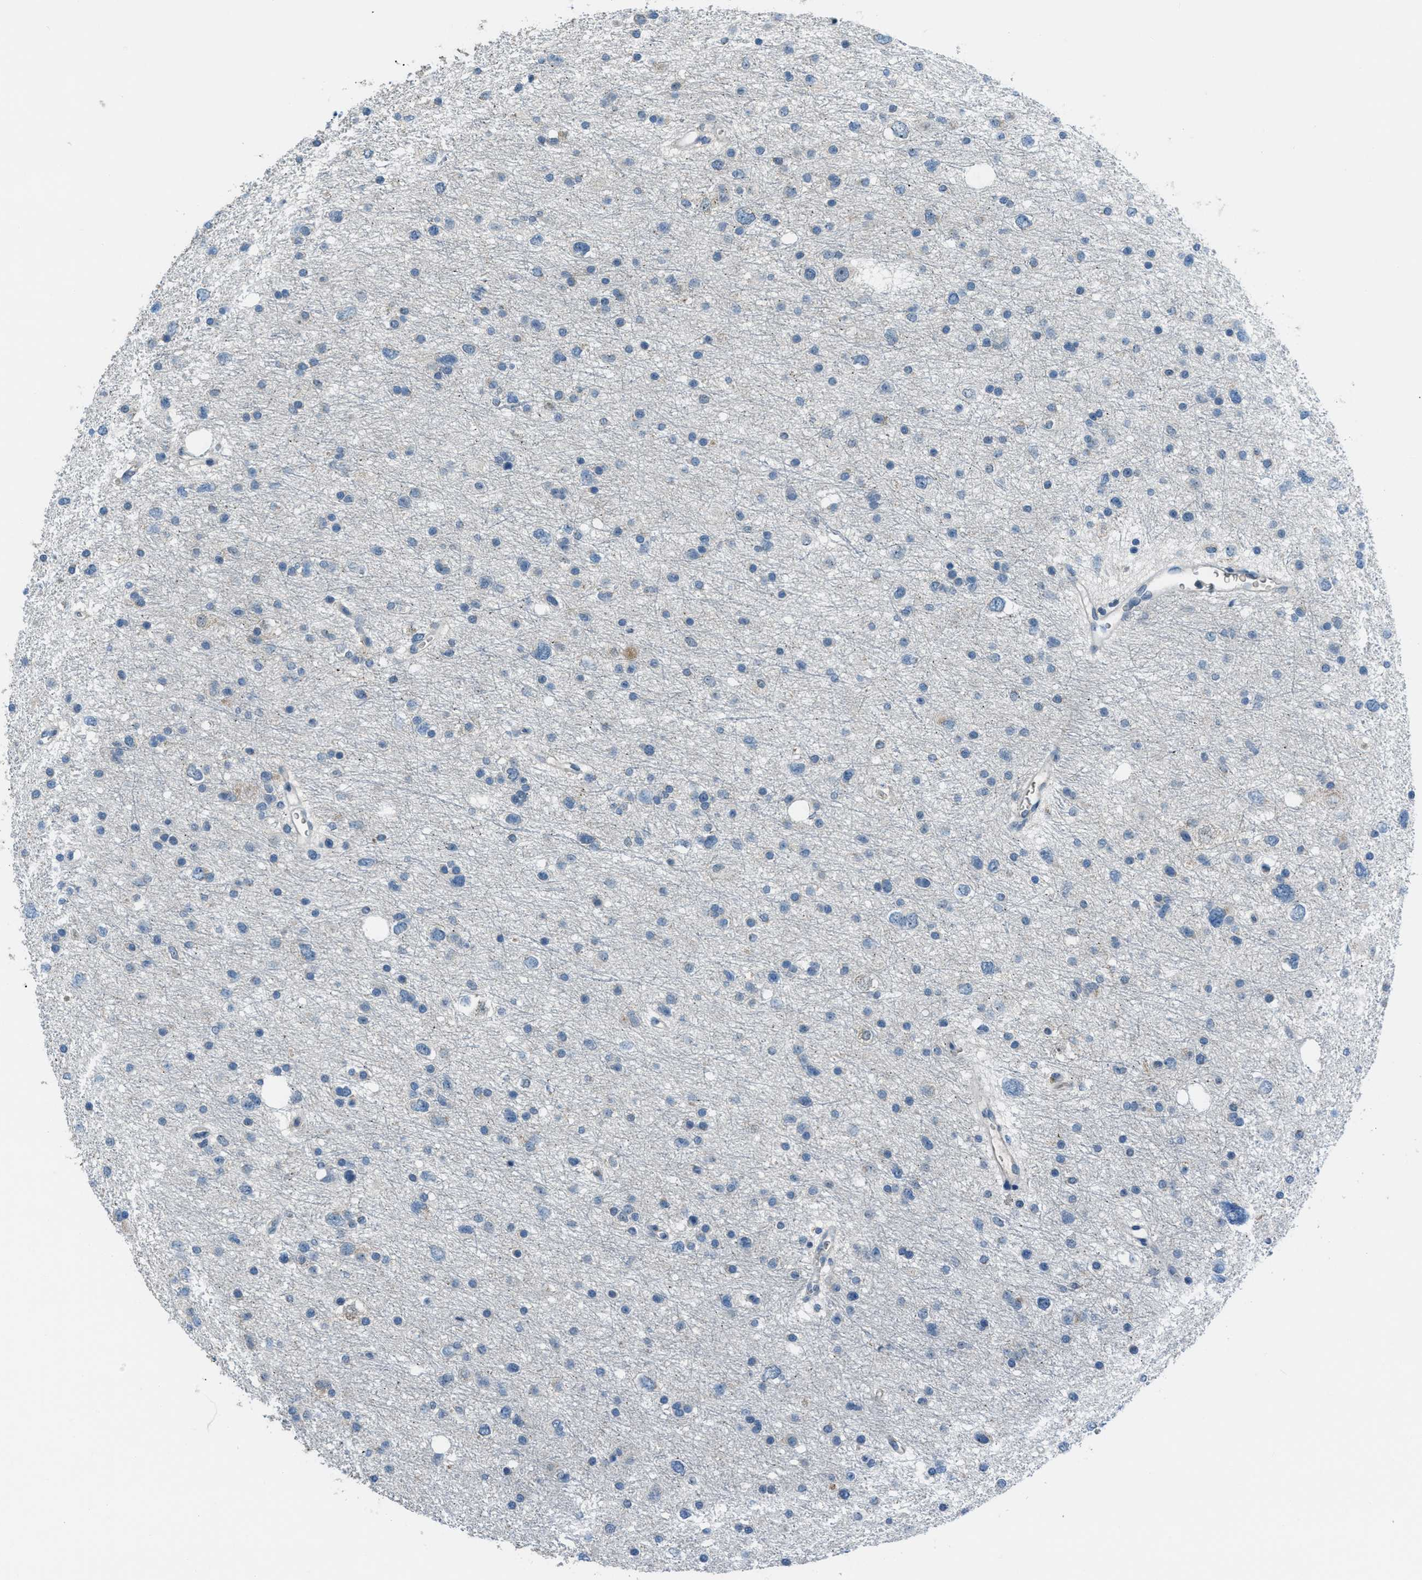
{"staining": {"intensity": "negative", "quantity": "none", "location": "none"}, "tissue": "glioma", "cell_type": "Tumor cells", "image_type": "cancer", "snomed": [{"axis": "morphology", "description": "Glioma, malignant, Low grade"}, {"axis": "topography", "description": "Brain"}], "caption": "A micrograph of glioma stained for a protein exhibits no brown staining in tumor cells.", "gene": "CDON", "patient": {"sex": "female", "age": 37}}